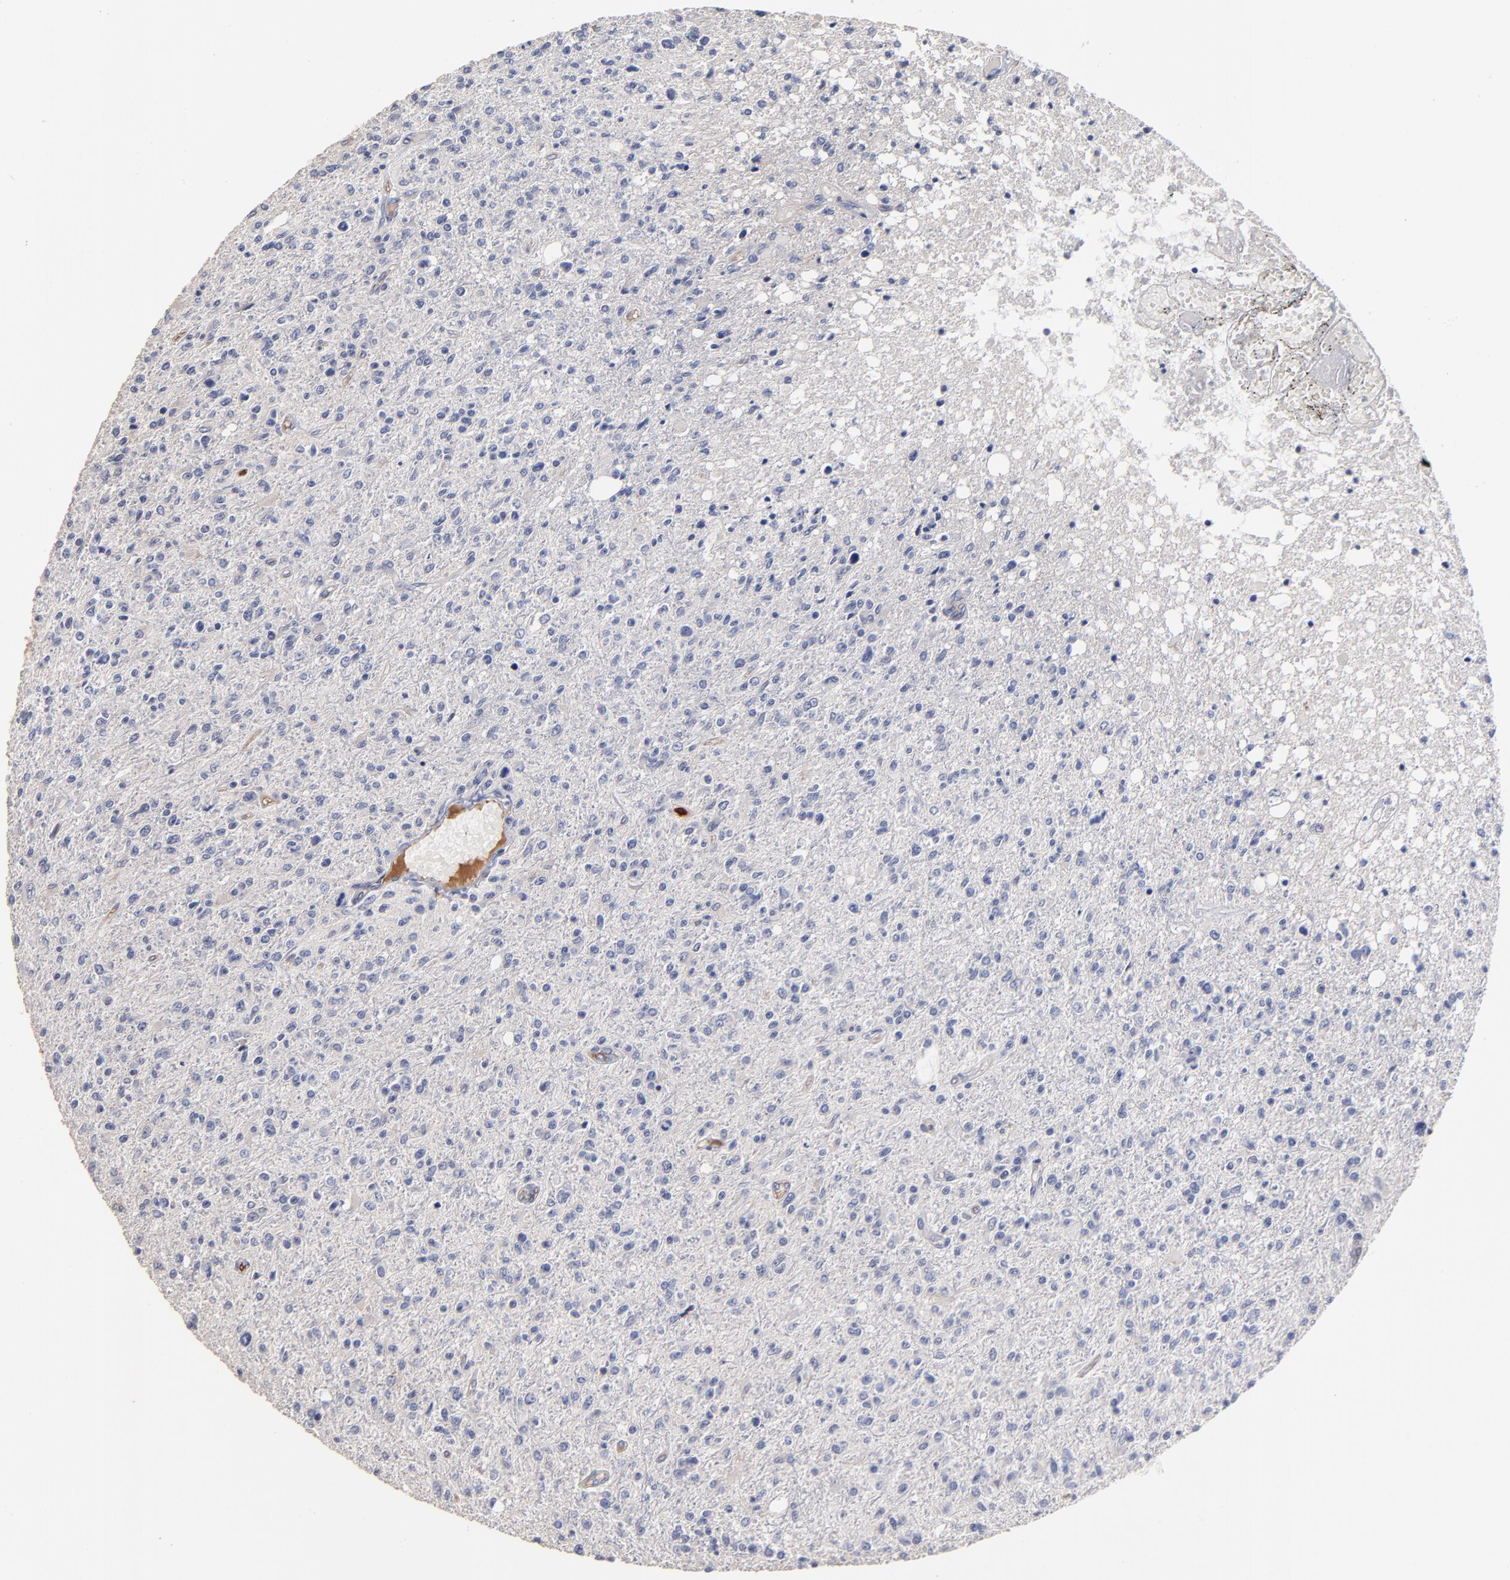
{"staining": {"intensity": "negative", "quantity": "none", "location": "none"}, "tissue": "glioma", "cell_type": "Tumor cells", "image_type": "cancer", "snomed": [{"axis": "morphology", "description": "Glioma, malignant, High grade"}, {"axis": "topography", "description": "Cerebral cortex"}], "caption": "The IHC micrograph has no significant expression in tumor cells of malignant high-grade glioma tissue. (Immunohistochemistry (ihc), brightfield microscopy, high magnification).", "gene": "TRAT1", "patient": {"sex": "male", "age": 76}}